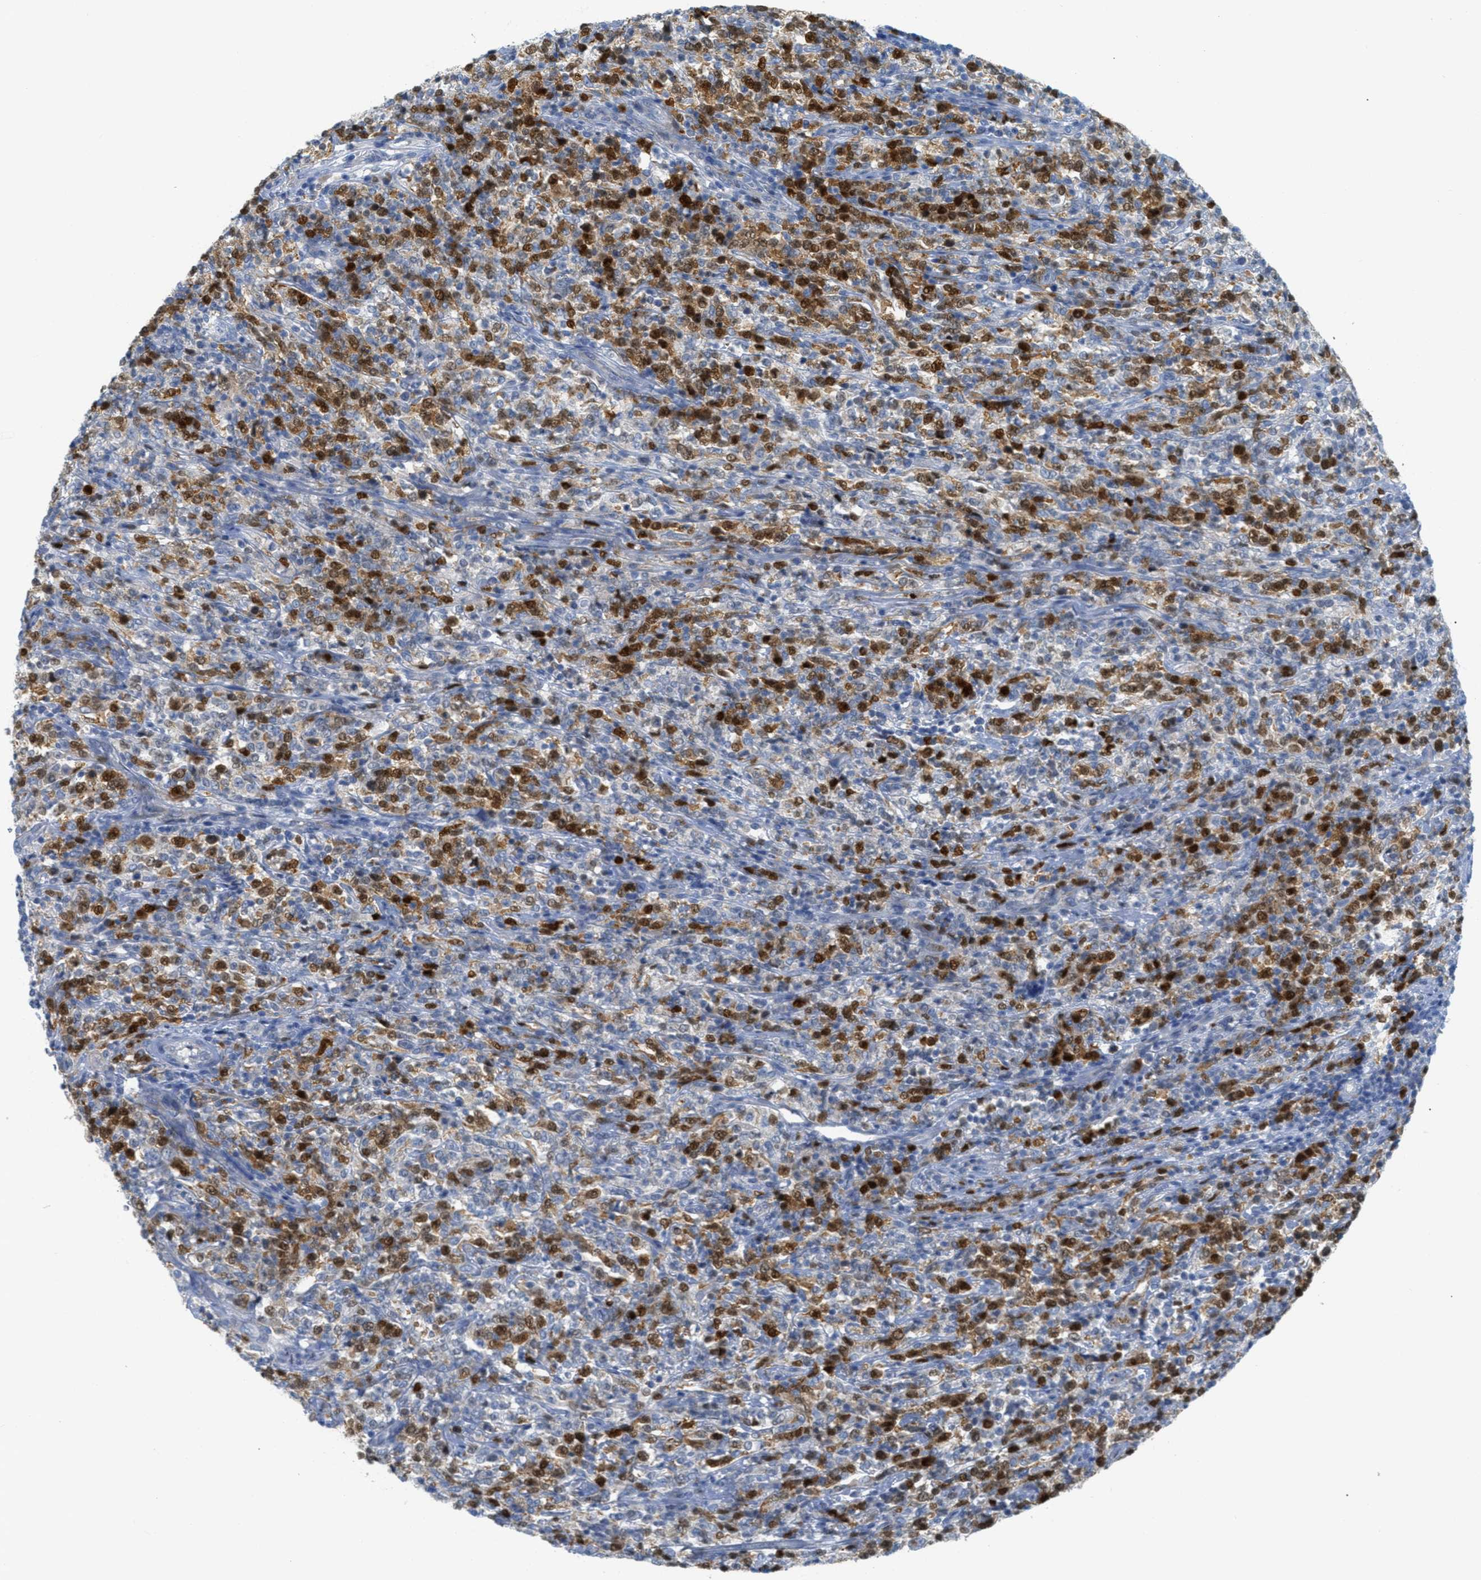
{"staining": {"intensity": "strong", "quantity": ">75%", "location": "cytoplasmic/membranous,nuclear"}, "tissue": "lymphoma", "cell_type": "Tumor cells", "image_type": "cancer", "snomed": [{"axis": "morphology", "description": "Malignant lymphoma, non-Hodgkin's type, High grade"}, {"axis": "topography", "description": "Soft tissue"}], "caption": "Immunohistochemistry (IHC) of human malignant lymphoma, non-Hodgkin's type (high-grade) displays high levels of strong cytoplasmic/membranous and nuclear positivity in about >75% of tumor cells.", "gene": "ORC6", "patient": {"sex": "male", "age": 18}}